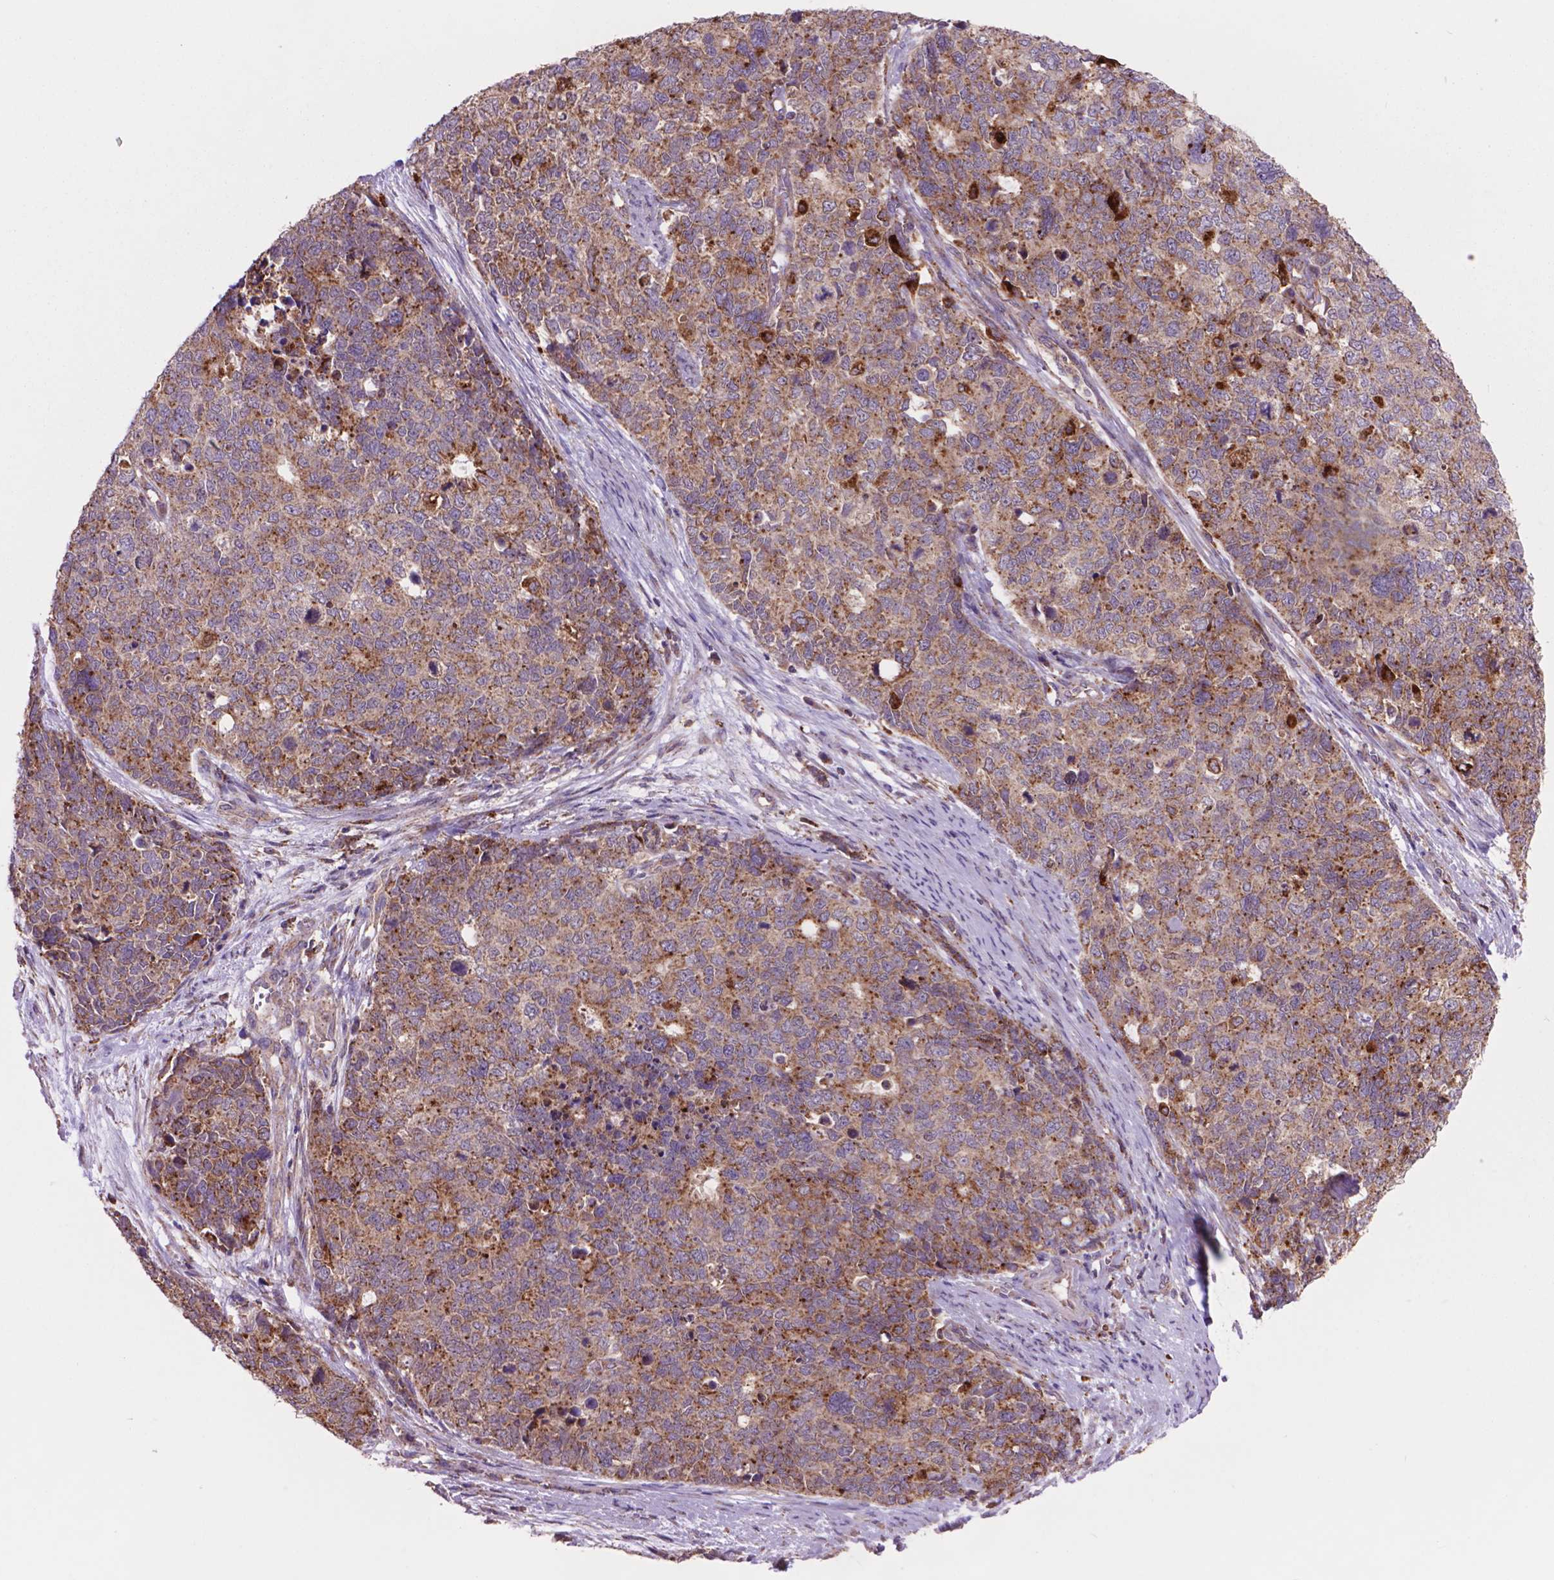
{"staining": {"intensity": "moderate", "quantity": ">75%", "location": "cytoplasmic/membranous"}, "tissue": "cervical cancer", "cell_type": "Tumor cells", "image_type": "cancer", "snomed": [{"axis": "morphology", "description": "Squamous cell carcinoma, NOS"}, {"axis": "topography", "description": "Cervix"}], "caption": "IHC staining of cervical cancer (squamous cell carcinoma), which demonstrates medium levels of moderate cytoplasmic/membranous staining in about >75% of tumor cells indicating moderate cytoplasmic/membranous protein positivity. The staining was performed using DAB (3,3'-diaminobenzidine) (brown) for protein detection and nuclei were counterstained in hematoxylin (blue).", "gene": "GLB1", "patient": {"sex": "female", "age": 63}}